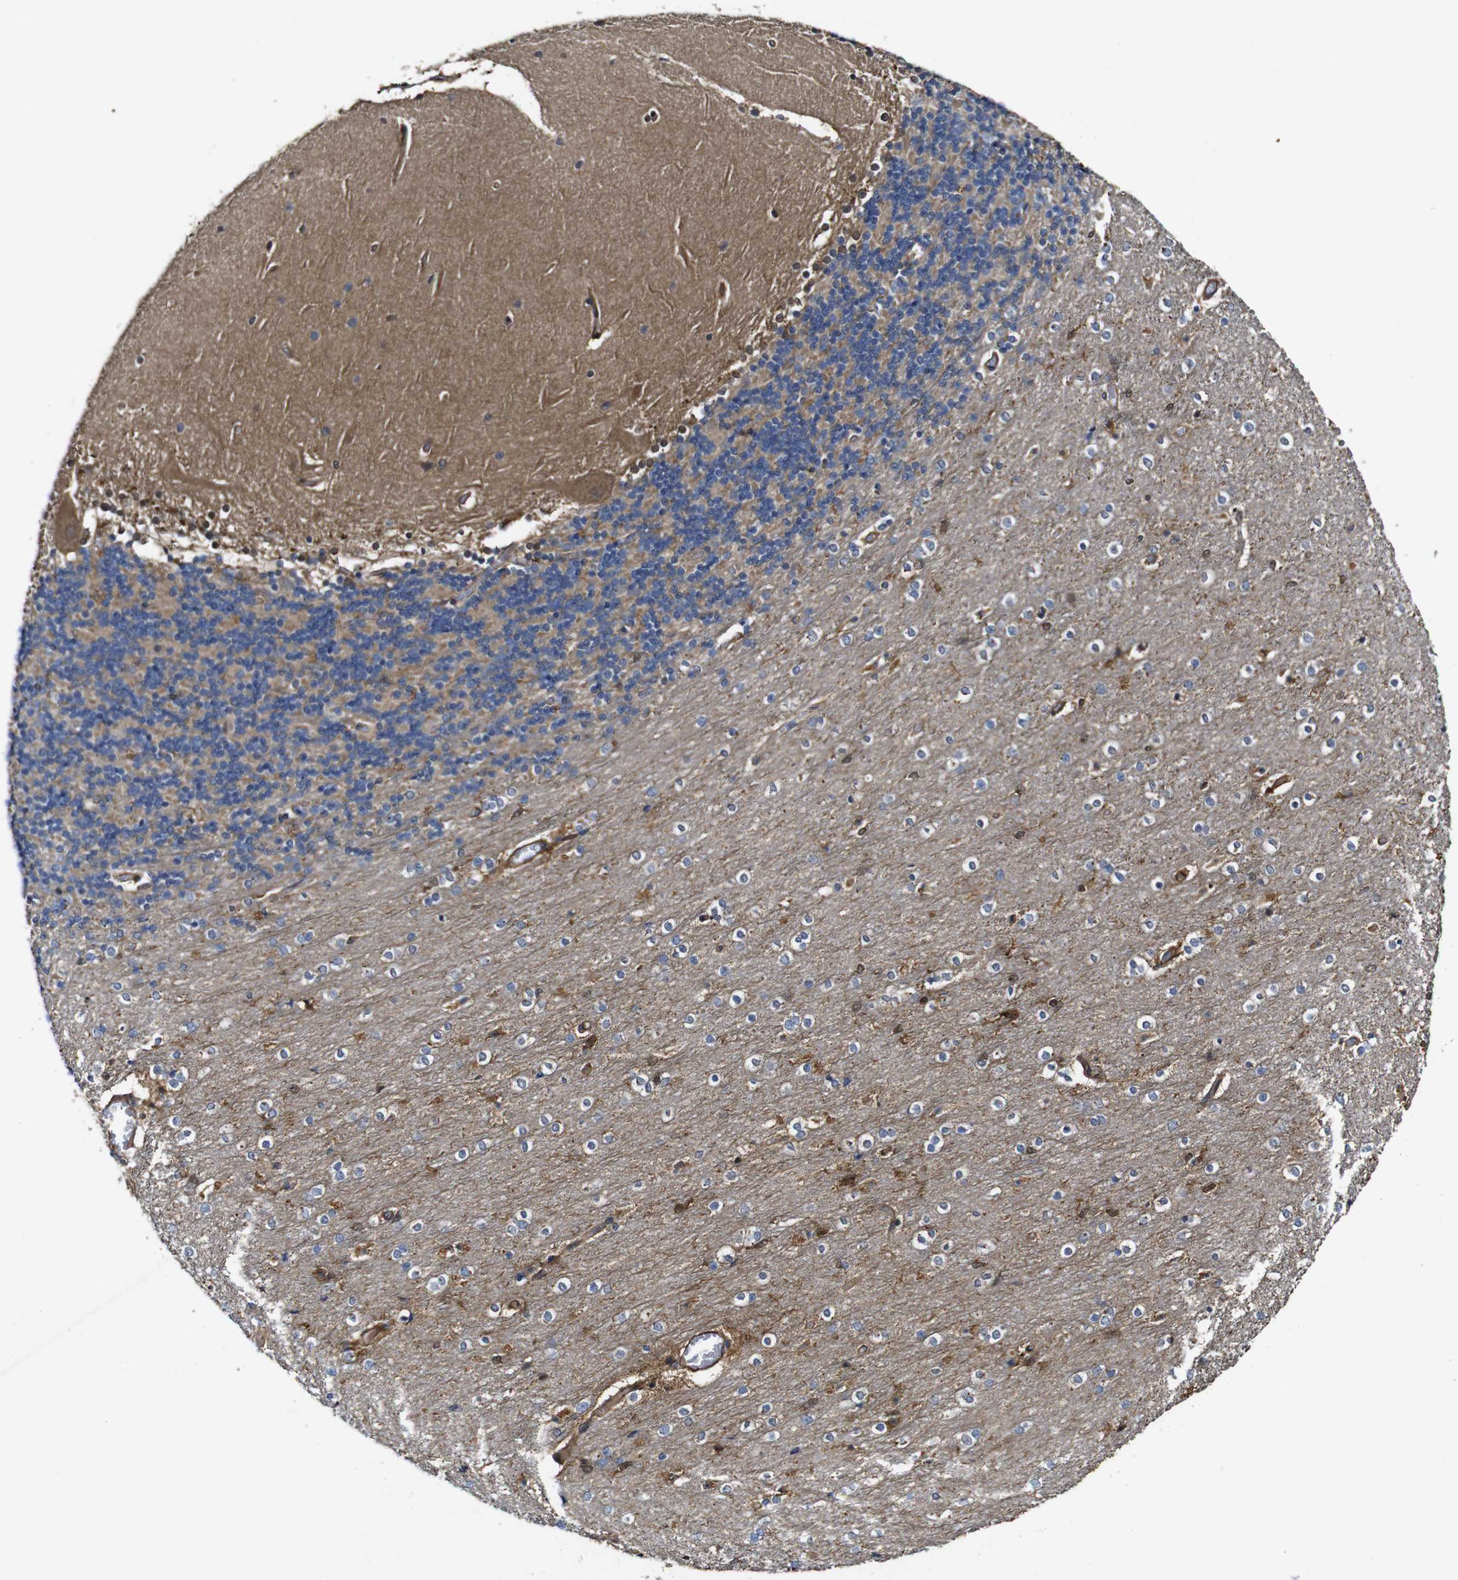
{"staining": {"intensity": "moderate", "quantity": "<25%", "location": "cytoplasmic/membranous"}, "tissue": "cerebellum", "cell_type": "Cells in granular layer", "image_type": "normal", "snomed": [{"axis": "morphology", "description": "Normal tissue, NOS"}, {"axis": "topography", "description": "Cerebellum"}], "caption": "Brown immunohistochemical staining in unremarkable cerebellum shows moderate cytoplasmic/membranous expression in about <25% of cells in granular layer.", "gene": "GSDME", "patient": {"sex": "female", "age": 54}}